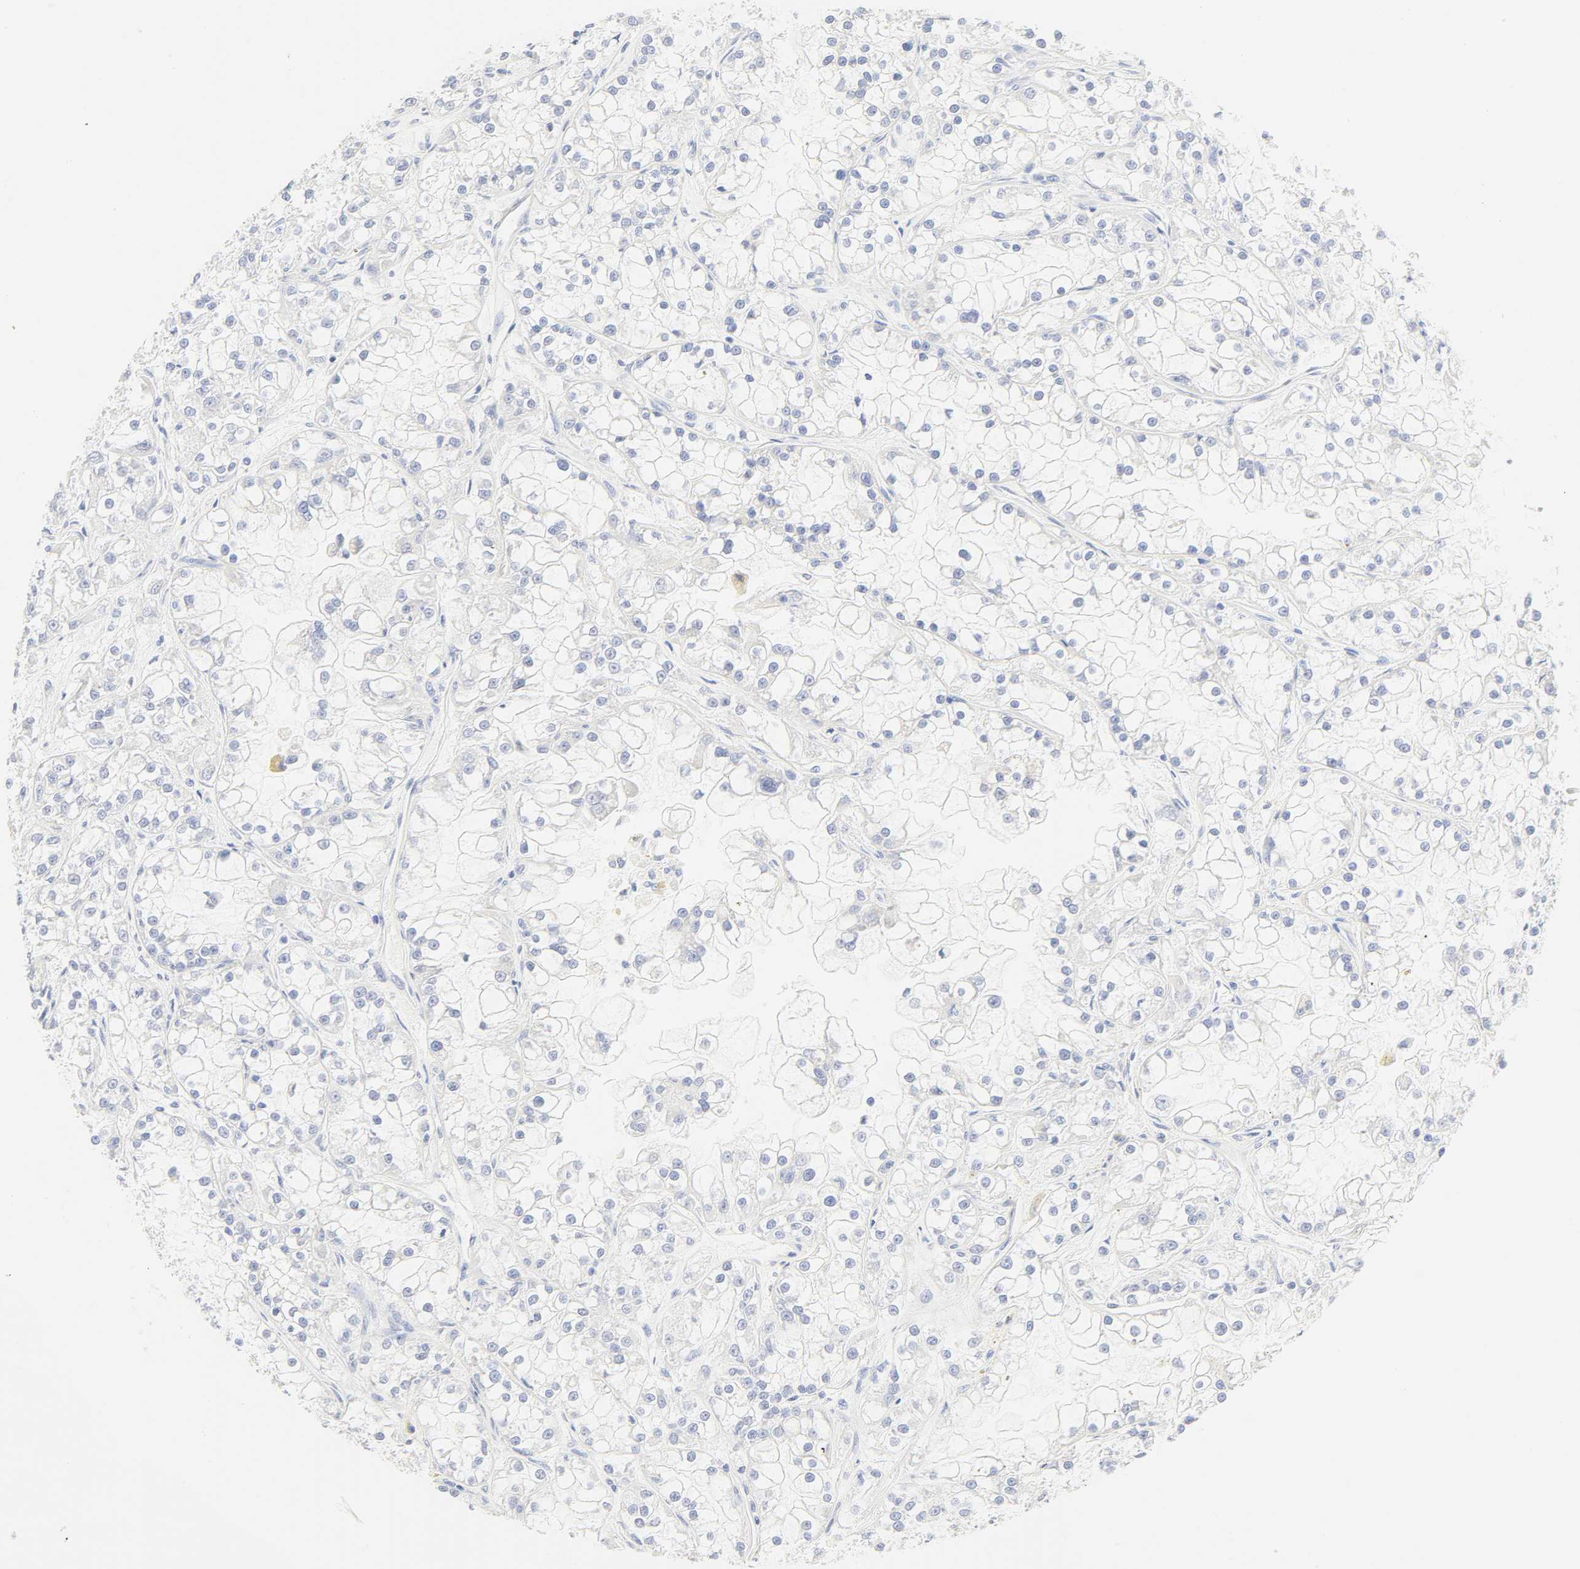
{"staining": {"intensity": "negative", "quantity": "none", "location": "none"}, "tissue": "renal cancer", "cell_type": "Tumor cells", "image_type": "cancer", "snomed": [{"axis": "morphology", "description": "Adenocarcinoma, NOS"}, {"axis": "topography", "description": "Kidney"}], "caption": "This is an immunohistochemistry (IHC) image of renal adenocarcinoma. There is no positivity in tumor cells.", "gene": "SLCO1B3", "patient": {"sex": "female", "age": 52}}